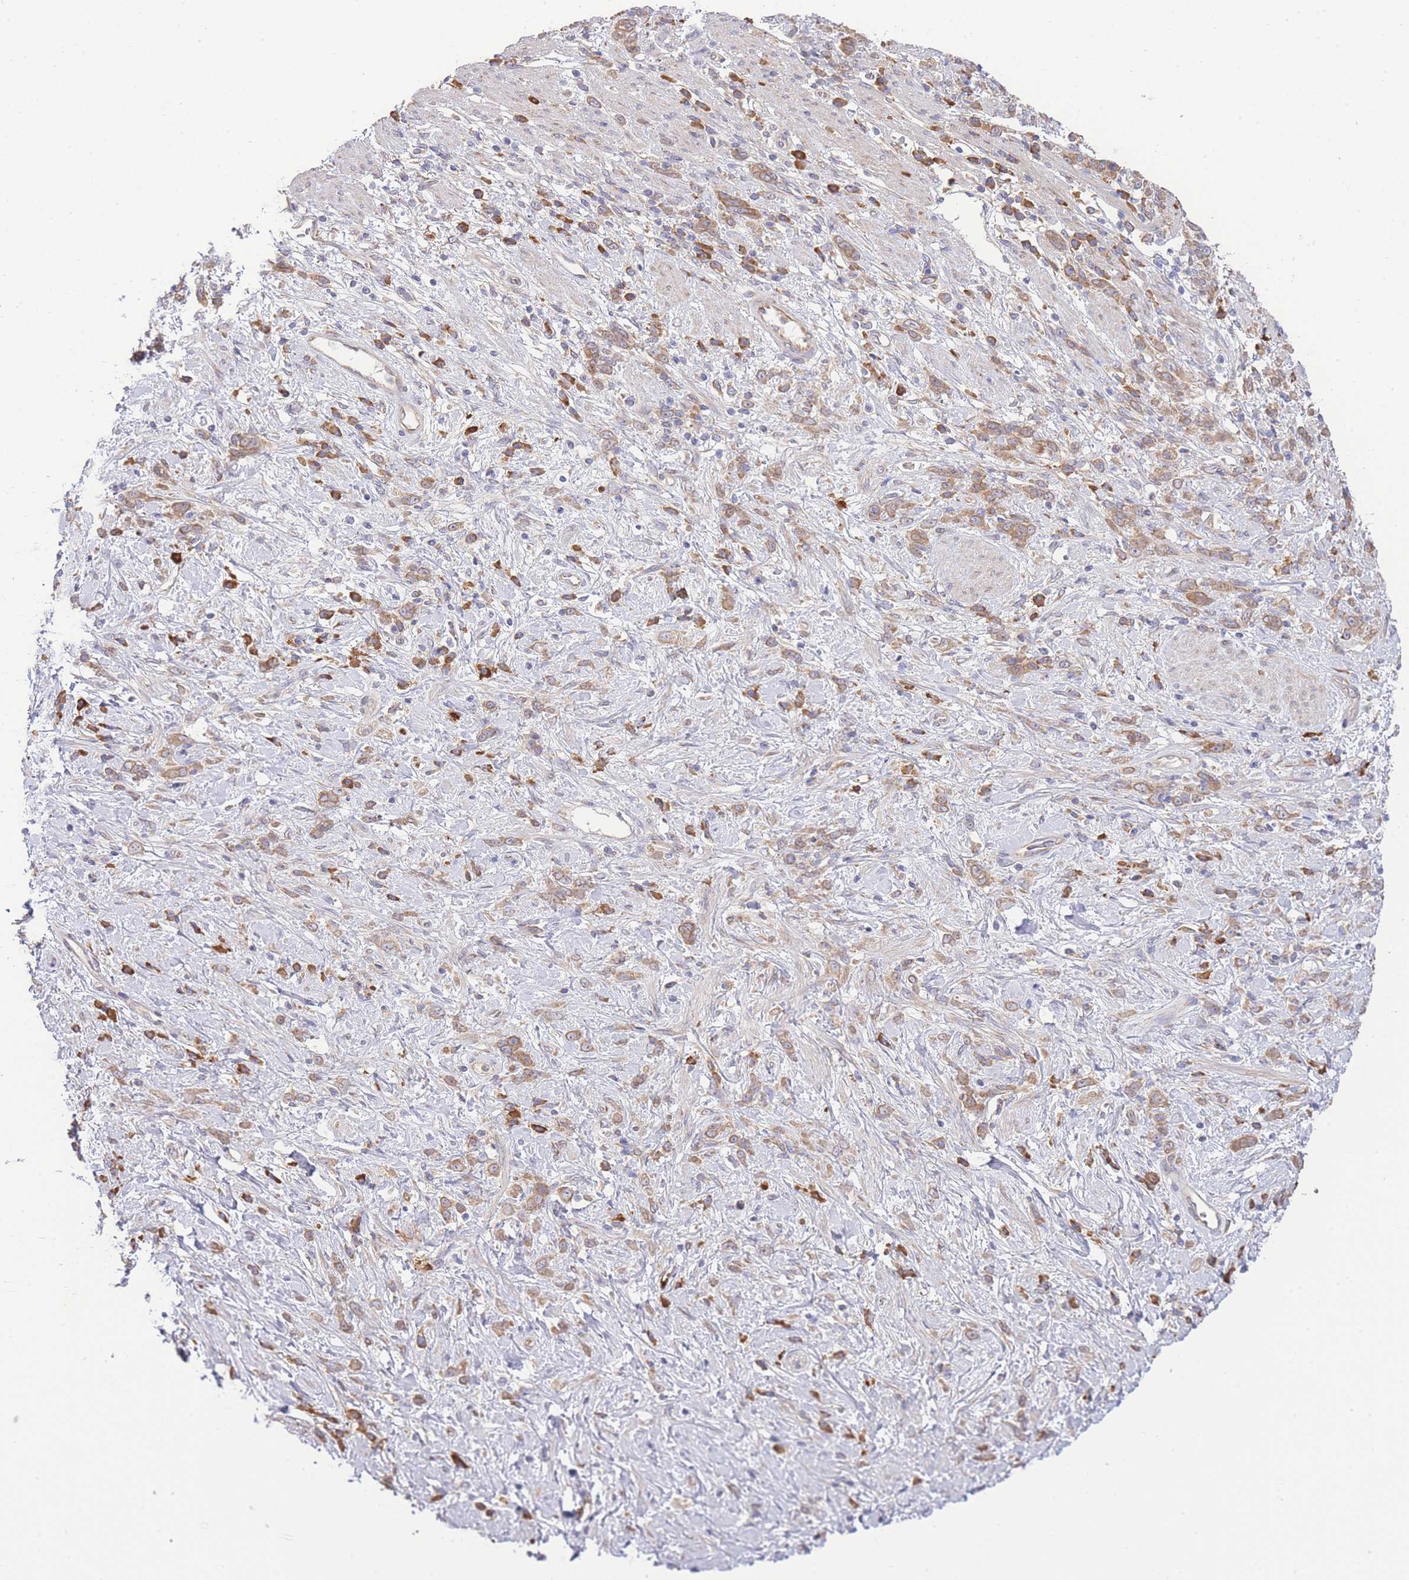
{"staining": {"intensity": "weak", "quantity": ">75%", "location": "cytoplasmic/membranous"}, "tissue": "stomach cancer", "cell_type": "Tumor cells", "image_type": "cancer", "snomed": [{"axis": "morphology", "description": "Adenocarcinoma, NOS"}, {"axis": "topography", "description": "Stomach"}], "caption": "The micrograph demonstrates a brown stain indicating the presence of a protein in the cytoplasmic/membranous of tumor cells in stomach cancer.", "gene": "BEX1", "patient": {"sex": "female", "age": 60}}